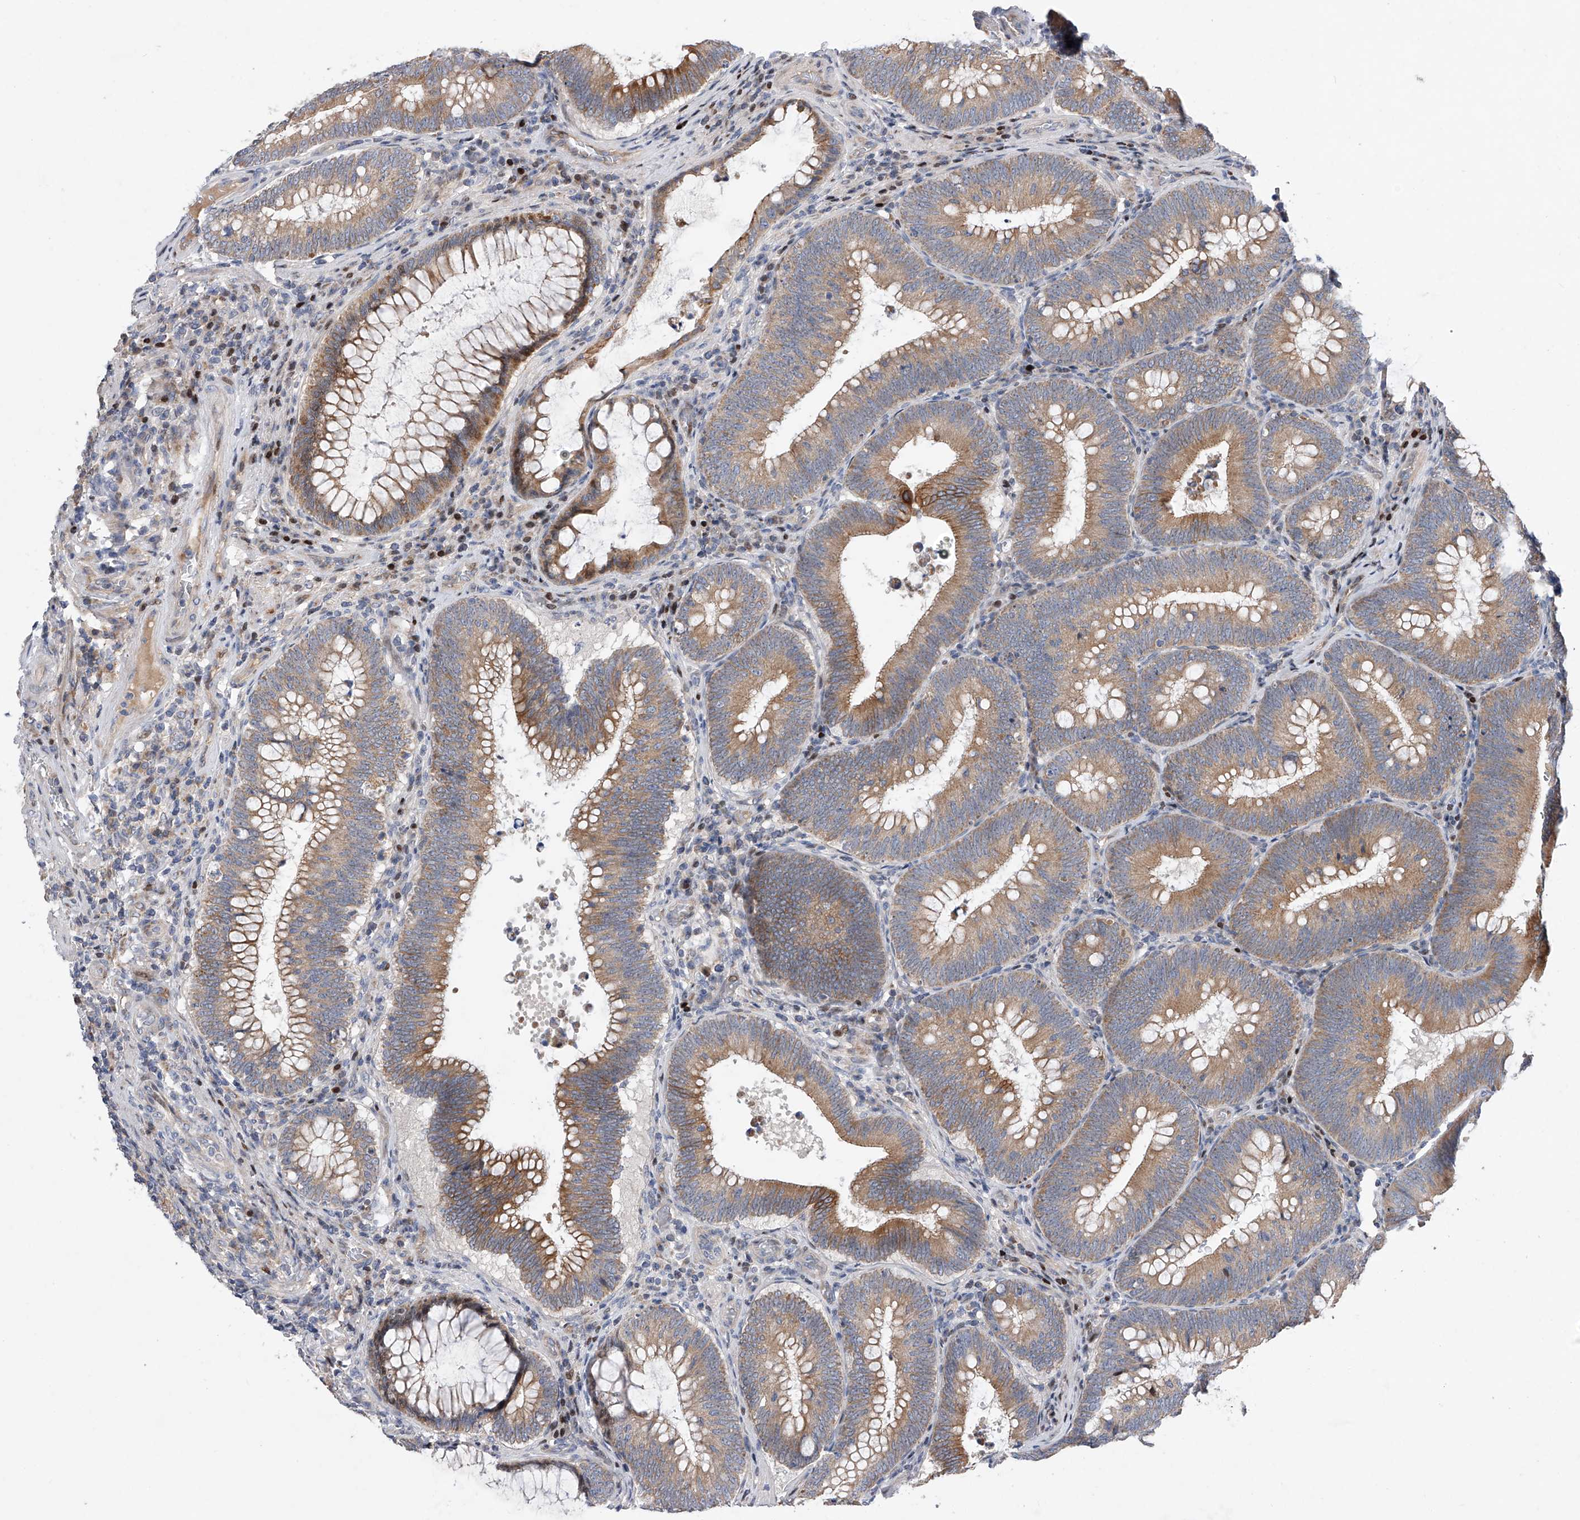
{"staining": {"intensity": "strong", "quantity": "25%-75%", "location": "cytoplasmic/membranous"}, "tissue": "colorectal cancer", "cell_type": "Tumor cells", "image_type": "cancer", "snomed": [{"axis": "morphology", "description": "Normal tissue, NOS"}, {"axis": "topography", "description": "Colon"}], "caption": "Strong cytoplasmic/membranous protein positivity is appreciated in about 25%-75% of tumor cells in colorectal cancer.", "gene": "CDH12", "patient": {"sex": "female", "age": 82}}